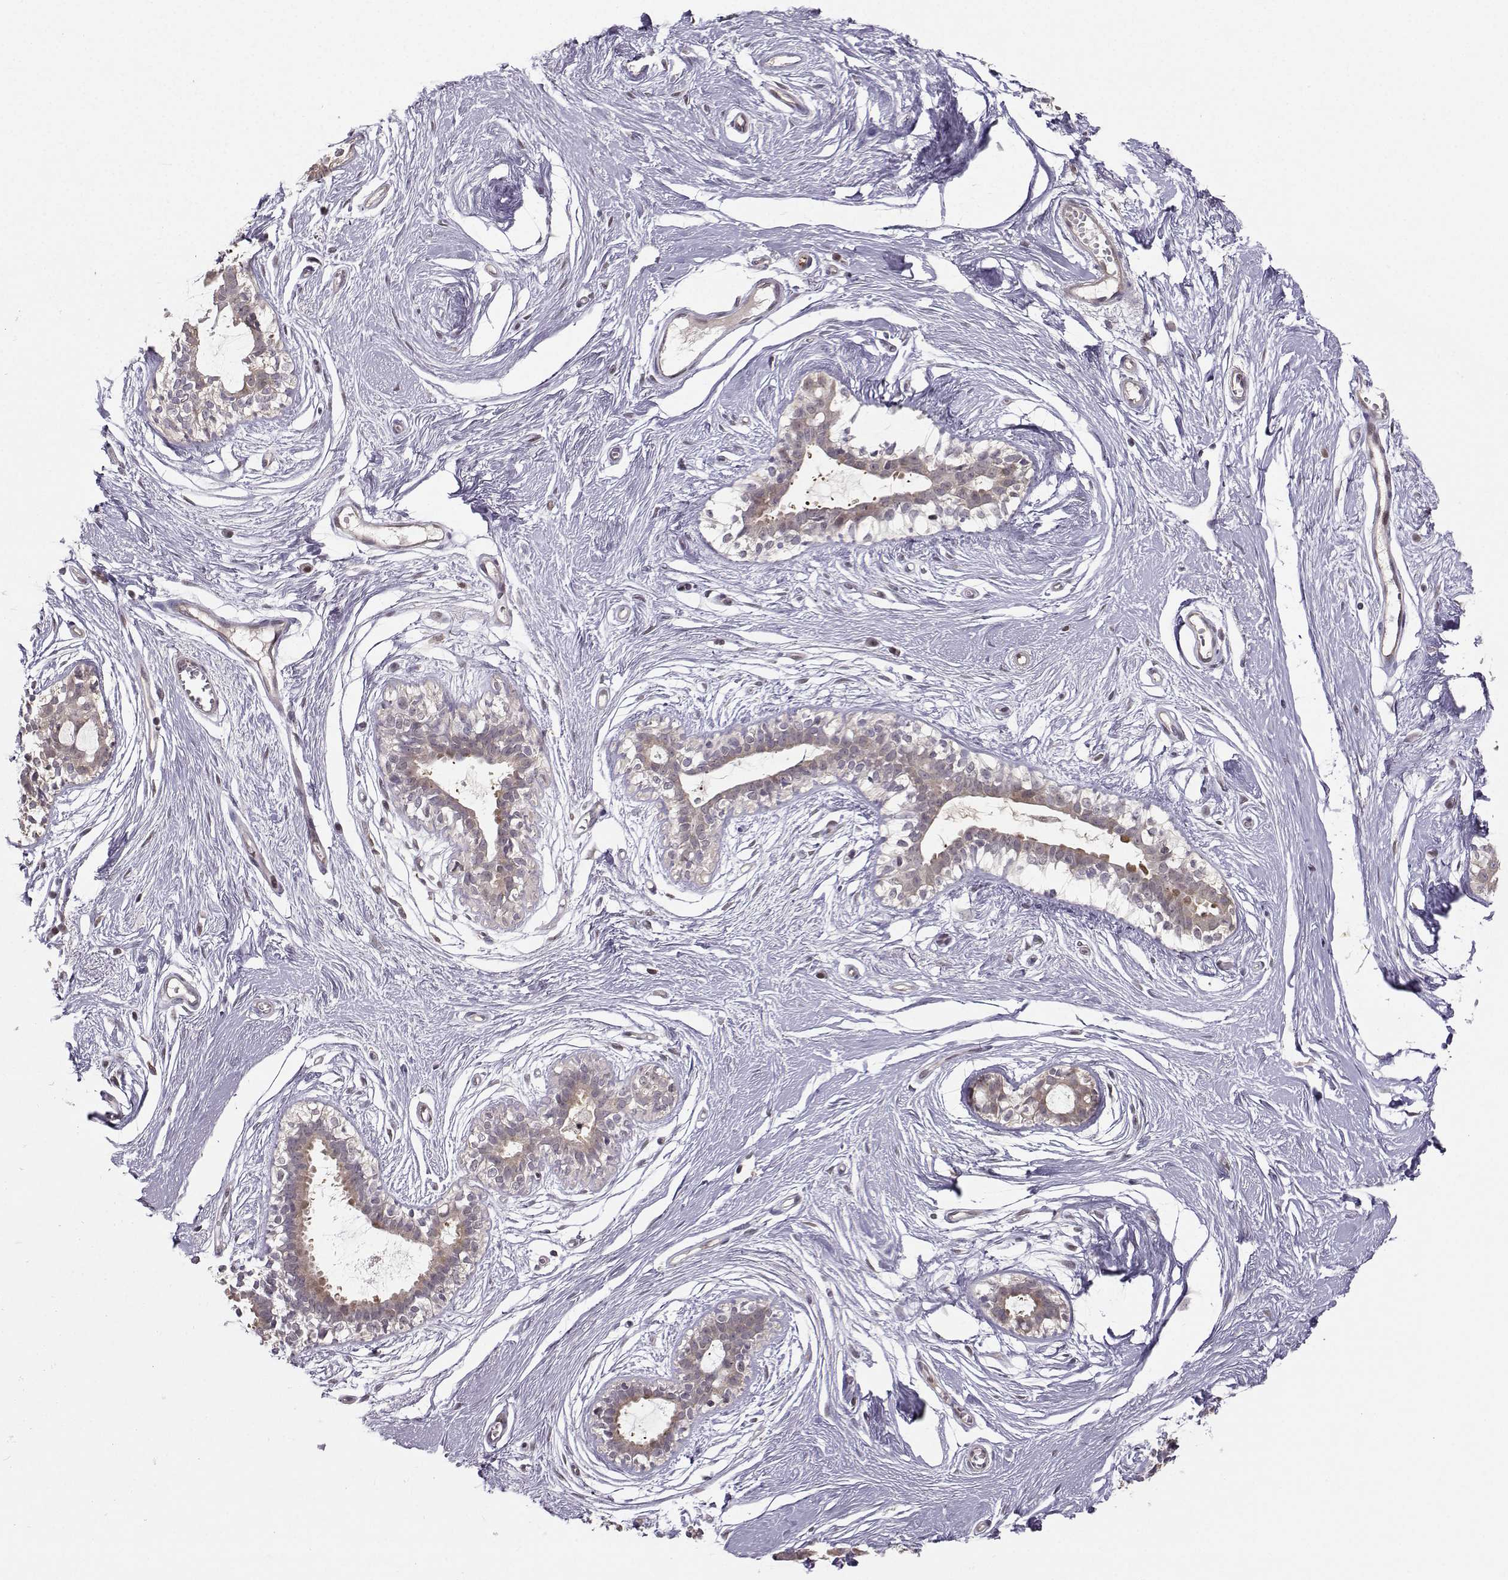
{"staining": {"intensity": "negative", "quantity": "none", "location": "none"}, "tissue": "breast", "cell_type": "Adipocytes", "image_type": "normal", "snomed": [{"axis": "morphology", "description": "Normal tissue, NOS"}, {"axis": "topography", "description": "Breast"}], "caption": "This photomicrograph is of benign breast stained with immunohistochemistry (IHC) to label a protein in brown with the nuclei are counter-stained blue. There is no staining in adipocytes. (Stains: DAB (3,3'-diaminobenzidine) IHC with hematoxylin counter stain, Microscopy: brightfield microscopy at high magnification).", "gene": "PKP2", "patient": {"sex": "female", "age": 49}}